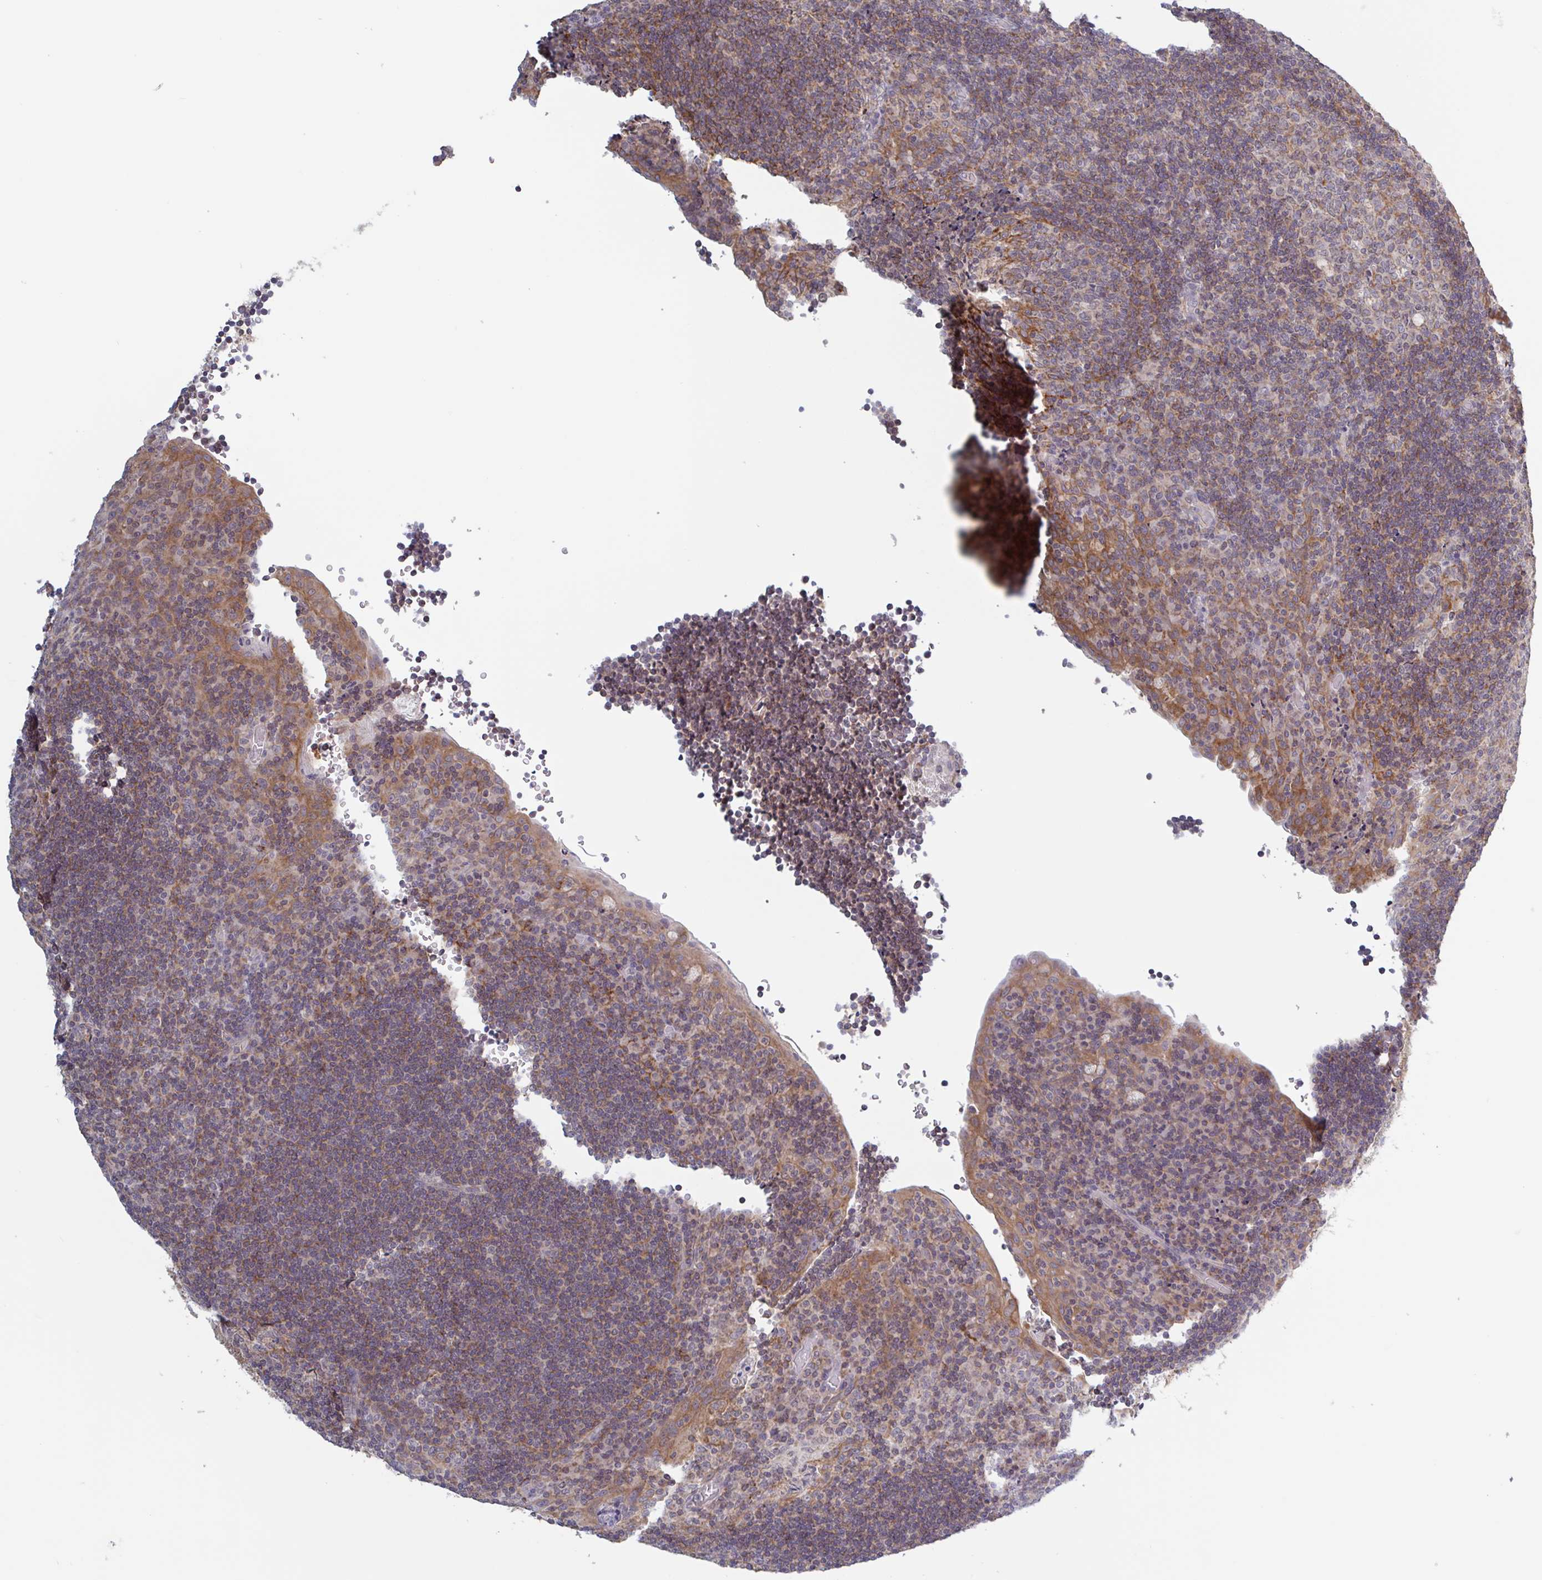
{"staining": {"intensity": "weak", "quantity": "<25%", "location": "cytoplasmic/membranous"}, "tissue": "tonsil", "cell_type": "Germinal center cells", "image_type": "normal", "snomed": [{"axis": "morphology", "description": "Normal tissue, NOS"}, {"axis": "topography", "description": "Tonsil"}], "caption": "Germinal center cells show no significant expression in unremarkable tonsil.", "gene": "SURF1", "patient": {"sex": "male", "age": 17}}